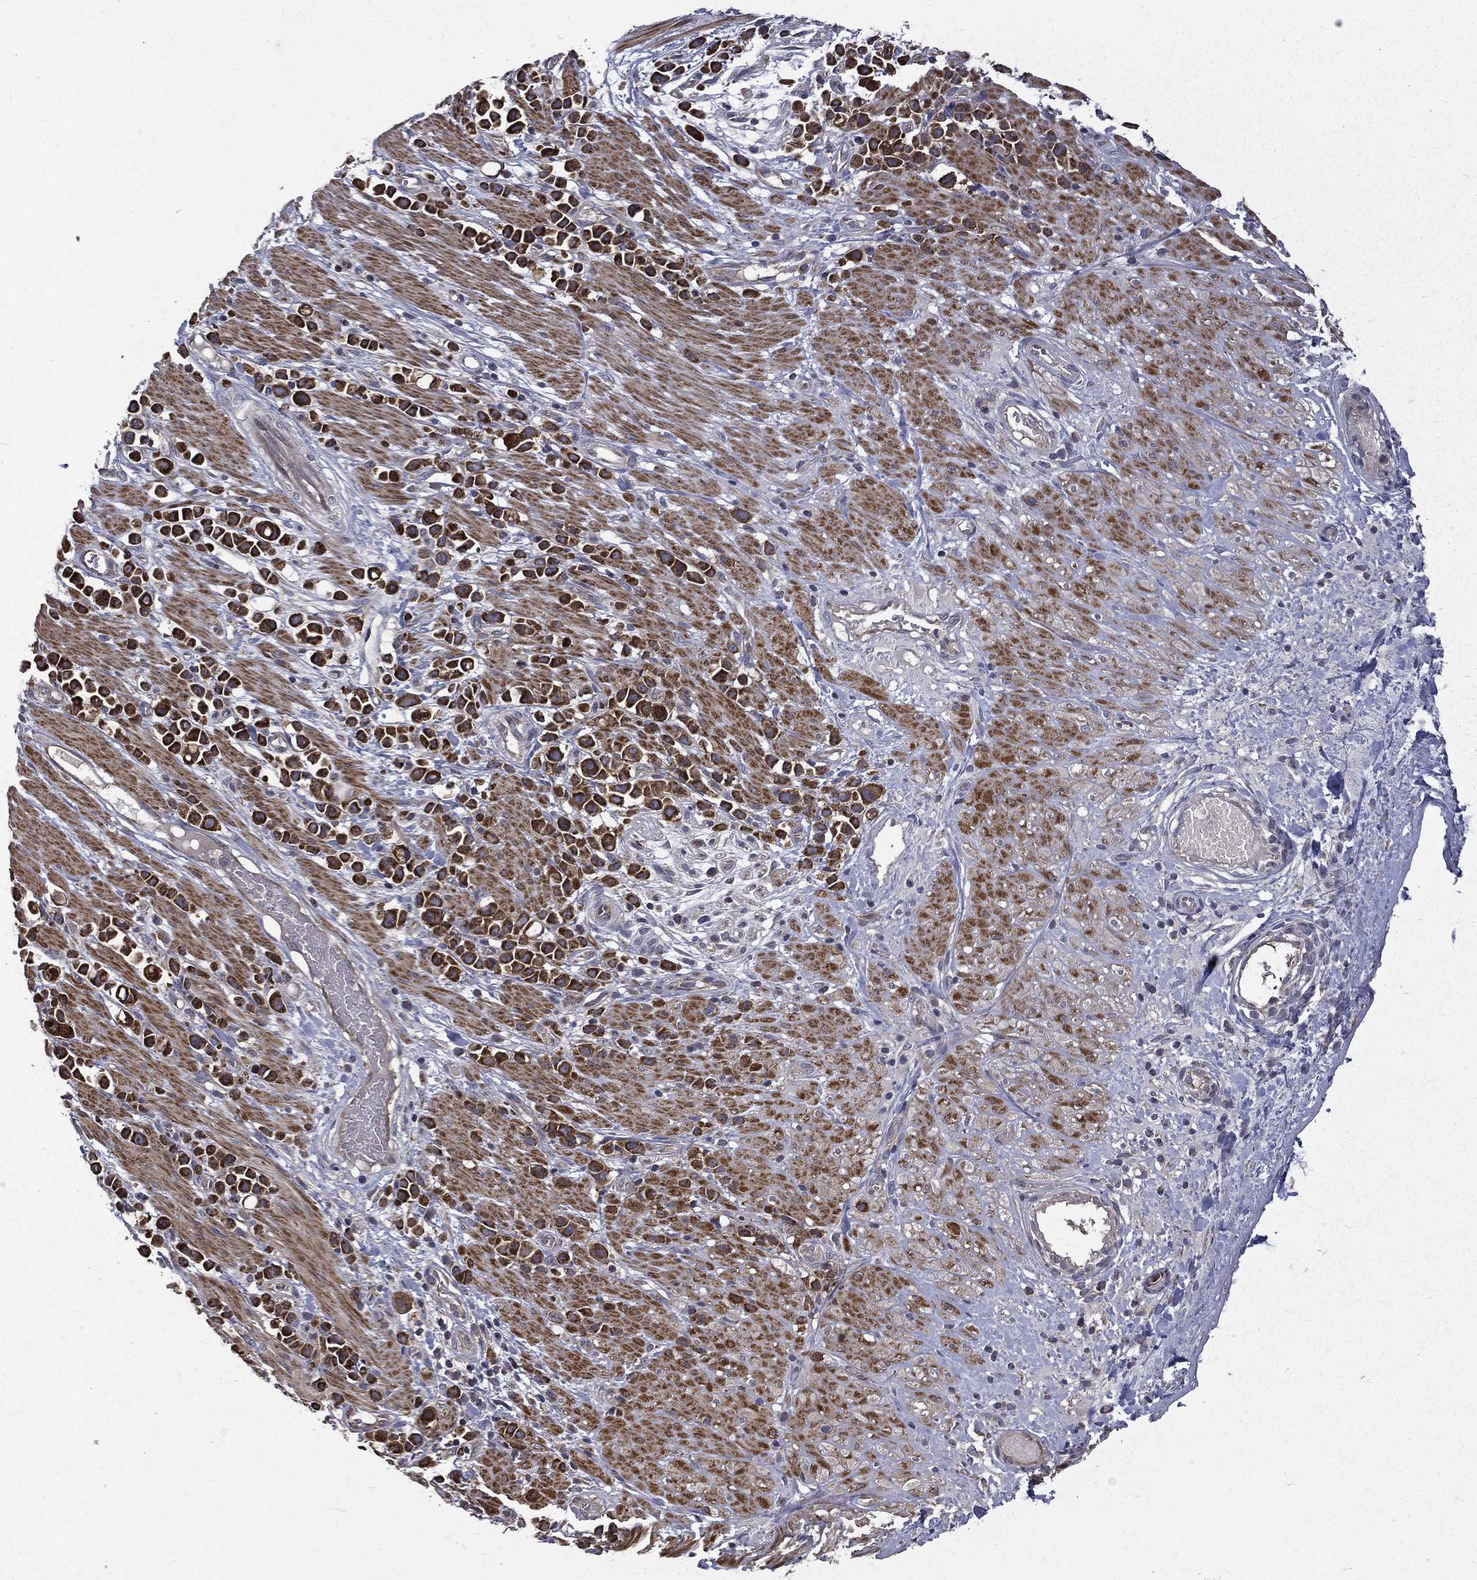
{"staining": {"intensity": "strong", "quantity": ">75%", "location": "cytoplasmic/membranous"}, "tissue": "stomach cancer", "cell_type": "Tumor cells", "image_type": "cancer", "snomed": [{"axis": "morphology", "description": "Adenocarcinoma, NOS"}, {"axis": "topography", "description": "Stomach"}], "caption": "Stomach cancer (adenocarcinoma) tissue shows strong cytoplasmic/membranous staining in about >75% of tumor cells", "gene": "RPGR", "patient": {"sex": "male", "age": 82}}